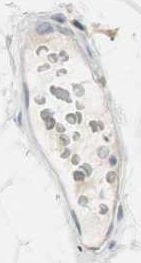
{"staining": {"intensity": "negative", "quantity": "none", "location": "none"}, "tissue": "adipose tissue", "cell_type": "Adipocytes", "image_type": "normal", "snomed": [{"axis": "morphology", "description": "Normal tissue, NOS"}, {"axis": "morphology", "description": "Duct carcinoma"}, {"axis": "topography", "description": "Breast"}, {"axis": "topography", "description": "Adipose tissue"}], "caption": "Immunohistochemistry of normal adipose tissue shows no positivity in adipocytes.", "gene": "PRTN3", "patient": {"sex": "female", "age": 37}}